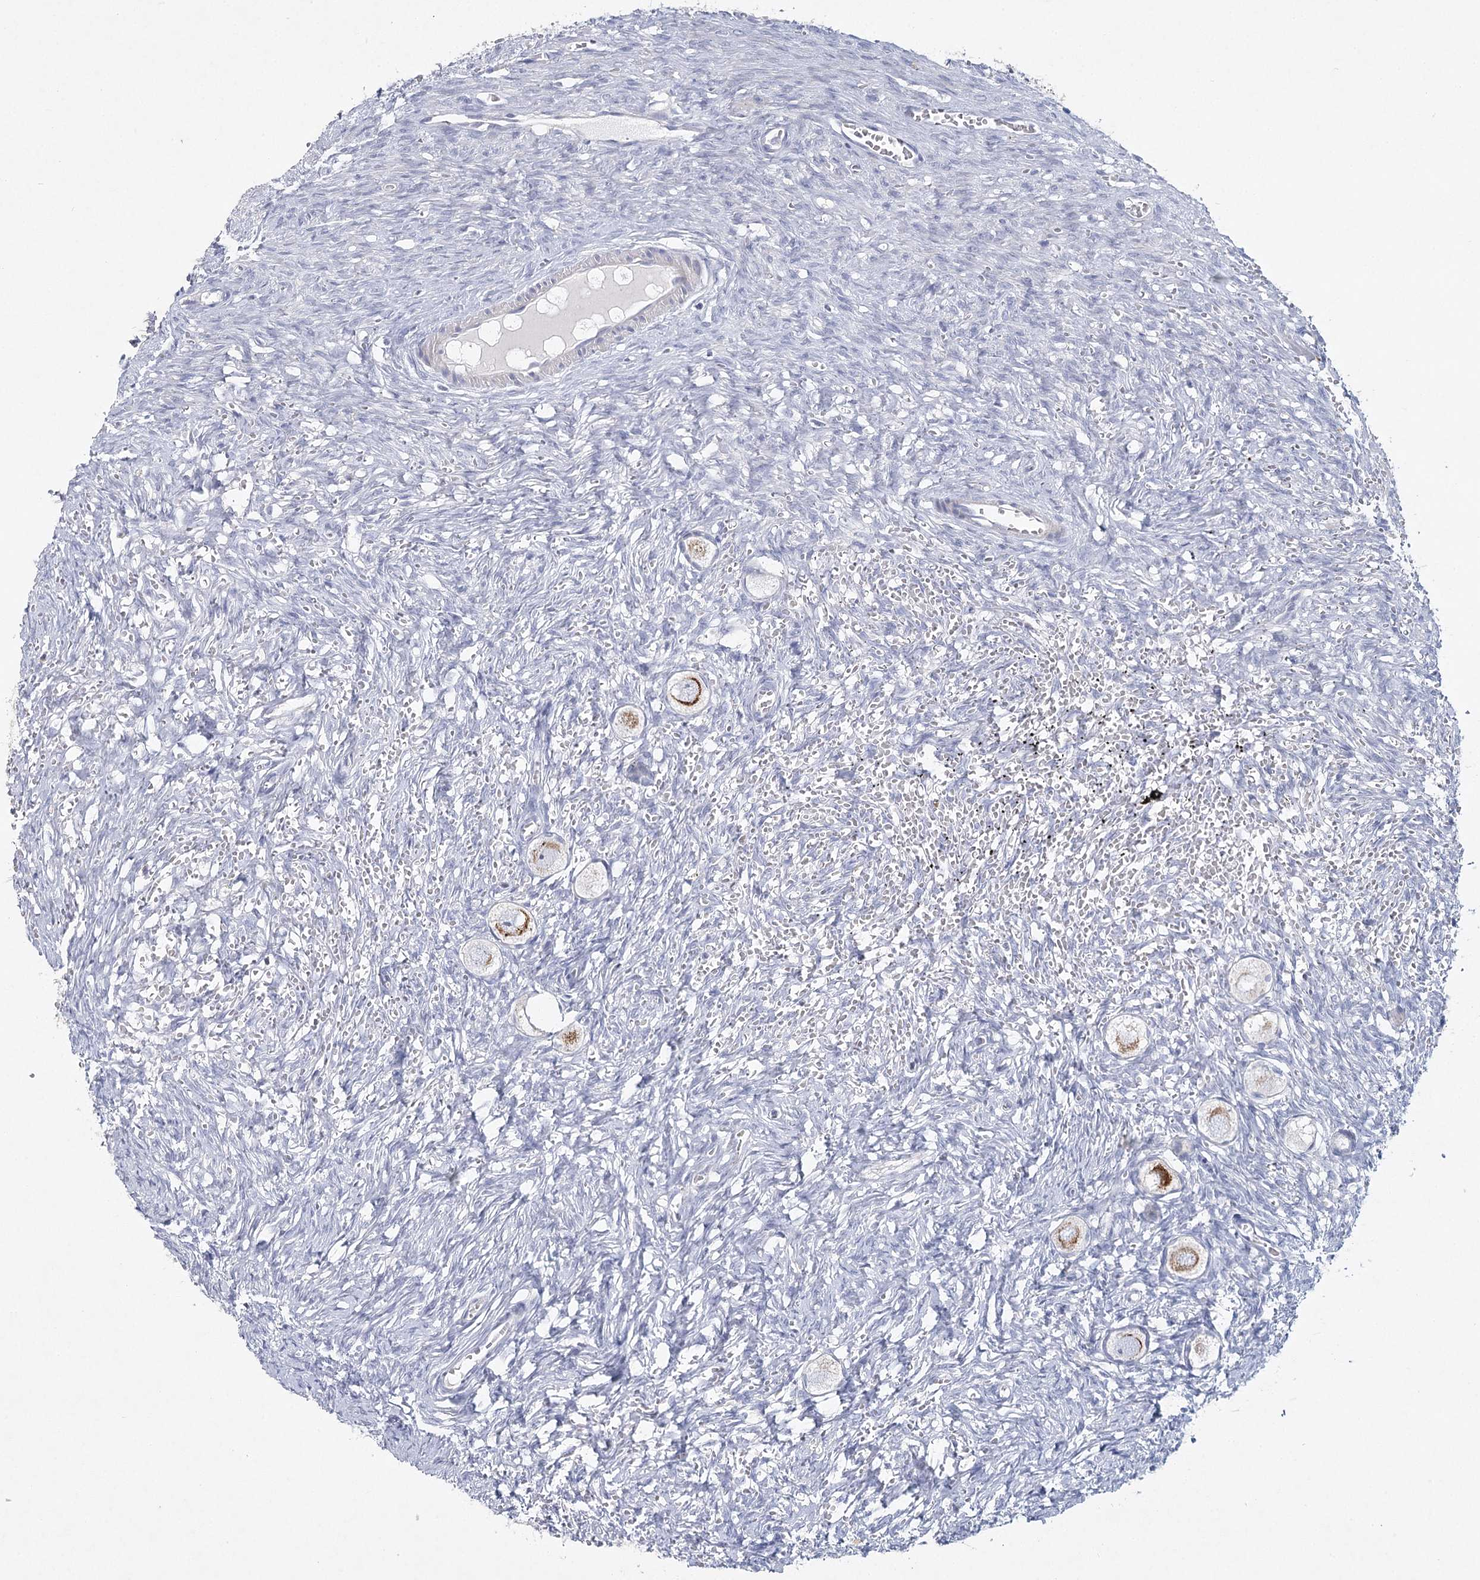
{"staining": {"intensity": "moderate", "quantity": ">75%", "location": "cytoplasmic/membranous"}, "tissue": "ovary", "cell_type": "Follicle cells", "image_type": "normal", "snomed": [{"axis": "morphology", "description": "Normal tissue, NOS"}, {"axis": "topography", "description": "Ovary"}], "caption": "High-magnification brightfield microscopy of benign ovary stained with DAB (brown) and counterstained with hematoxylin (blue). follicle cells exhibit moderate cytoplasmic/membranous positivity is appreciated in about>75% of cells. The staining was performed using DAB to visualize the protein expression in brown, while the nuclei were stained in blue with hematoxylin (Magnification: 20x).", "gene": "MAP3K13", "patient": {"sex": "female", "age": 27}}